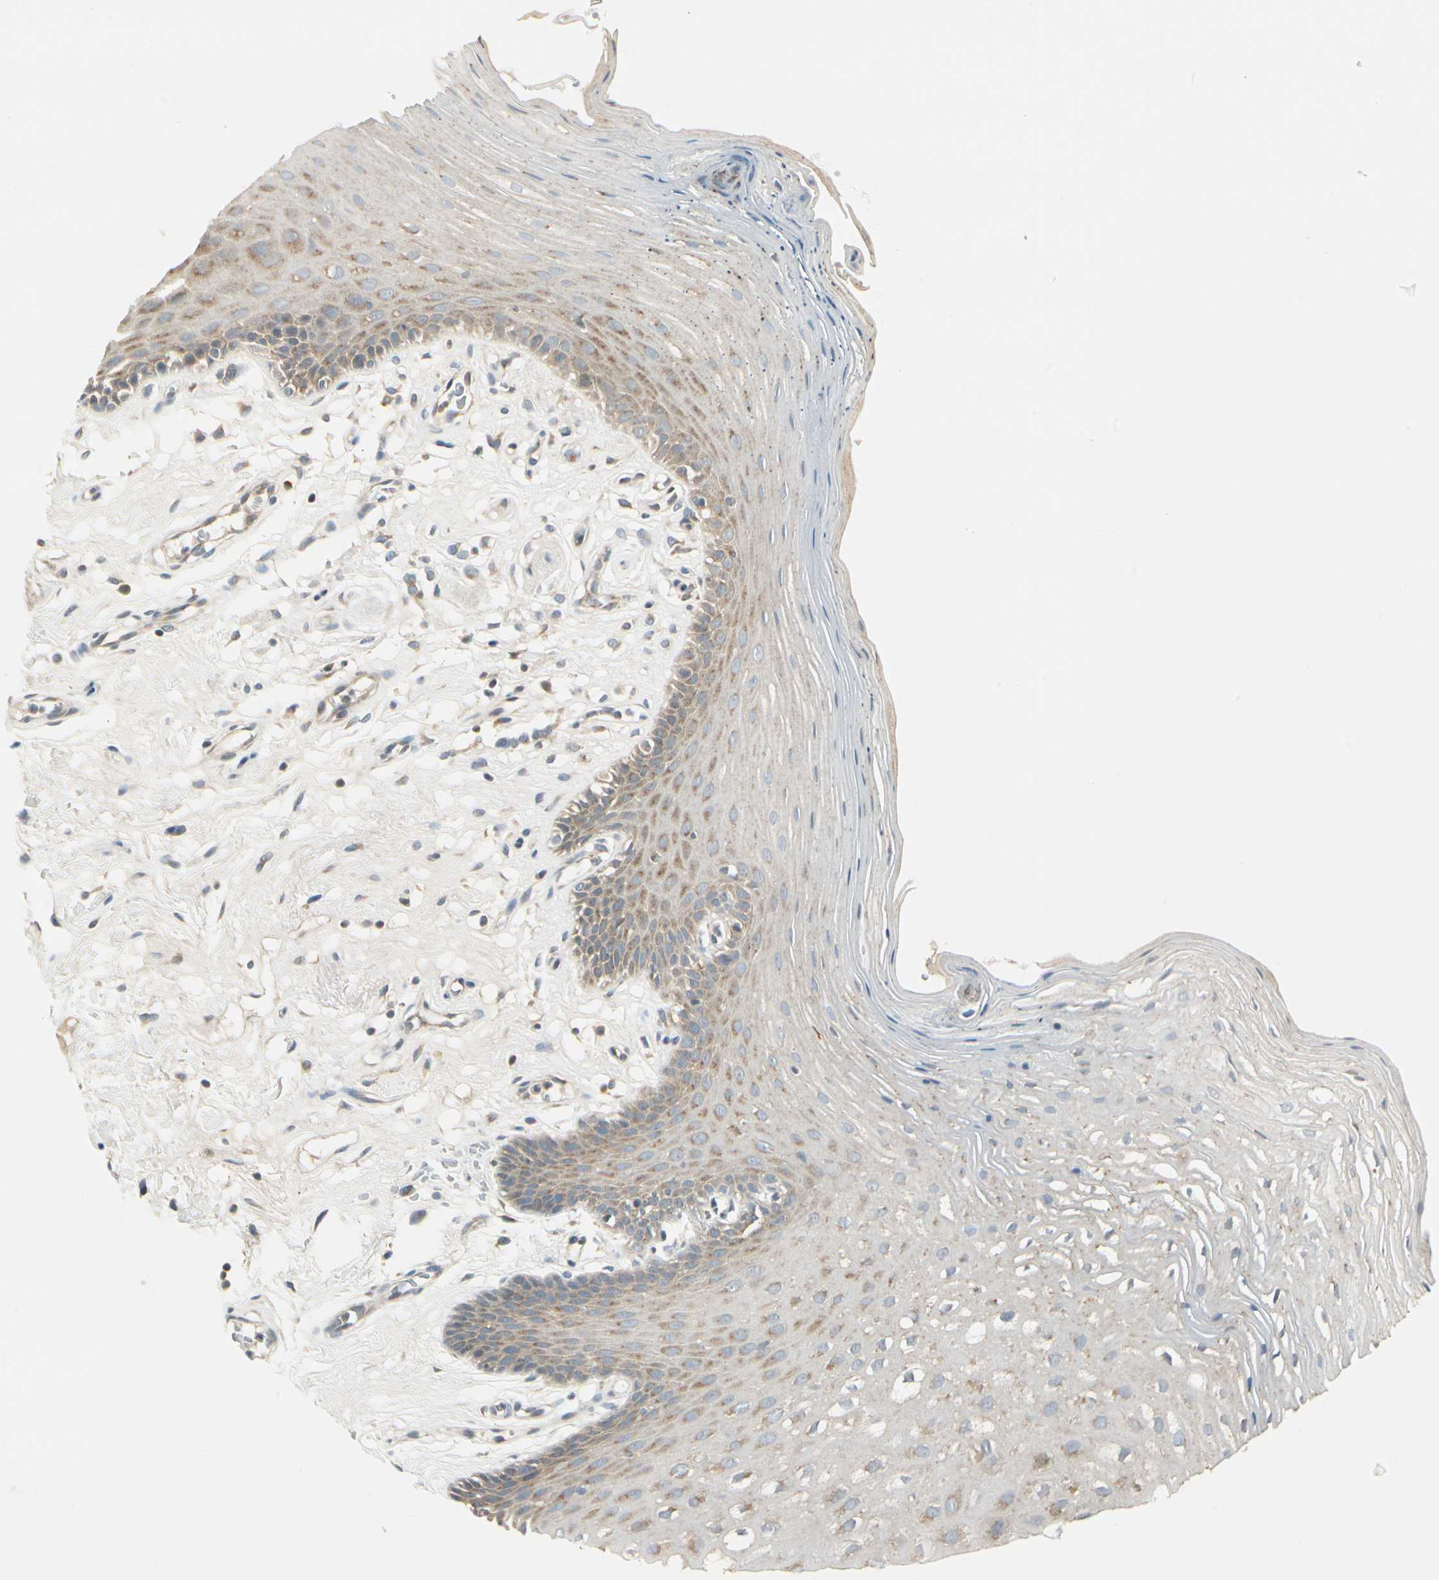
{"staining": {"intensity": "weak", "quantity": "25%-75%", "location": "cytoplasmic/membranous"}, "tissue": "oral mucosa", "cell_type": "Squamous epithelial cells", "image_type": "normal", "snomed": [{"axis": "morphology", "description": "Normal tissue, NOS"}, {"axis": "morphology", "description": "Squamous cell carcinoma, NOS"}, {"axis": "topography", "description": "Skeletal muscle"}, {"axis": "topography", "description": "Oral tissue"}, {"axis": "topography", "description": "Head-Neck"}], "caption": "Oral mucosa stained with DAB (3,3'-diaminobenzidine) immunohistochemistry shows low levels of weak cytoplasmic/membranous staining in approximately 25%-75% of squamous epithelial cells.", "gene": "BNIP1", "patient": {"sex": "male", "age": 71}}